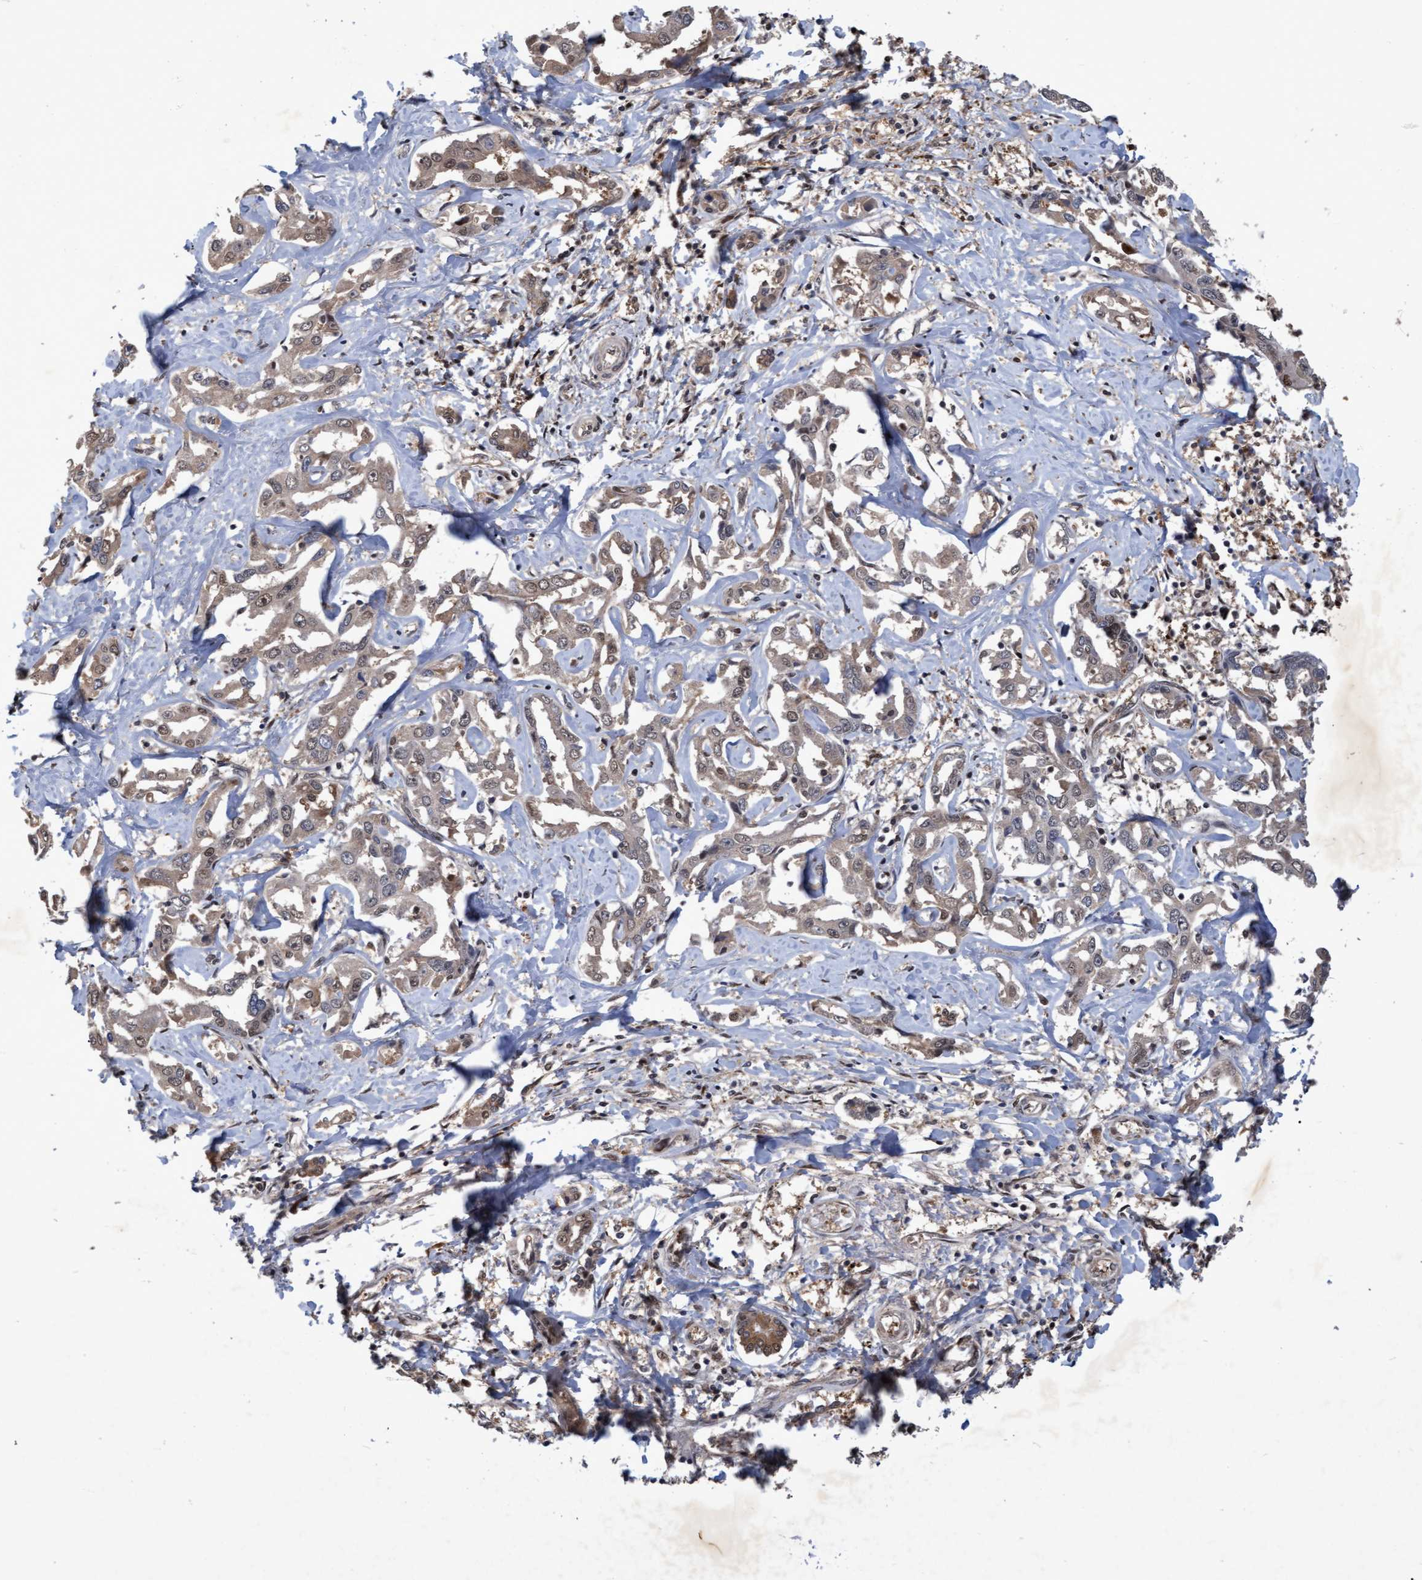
{"staining": {"intensity": "weak", "quantity": "25%-75%", "location": "cytoplasmic/membranous,nuclear"}, "tissue": "liver cancer", "cell_type": "Tumor cells", "image_type": "cancer", "snomed": [{"axis": "morphology", "description": "Cholangiocarcinoma"}, {"axis": "topography", "description": "Liver"}], "caption": "DAB immunohistochemical staining of cholangiocarcinoma (liver) shows weak cytoplasmic/membranous and nuclear protein expression in approximately 25%-75% of tumor cells. The protein is shown in brown color, while the nuclei are stained blue.", "gene": "PSMB6", "patient": {"sex": "male", "age": 59}}